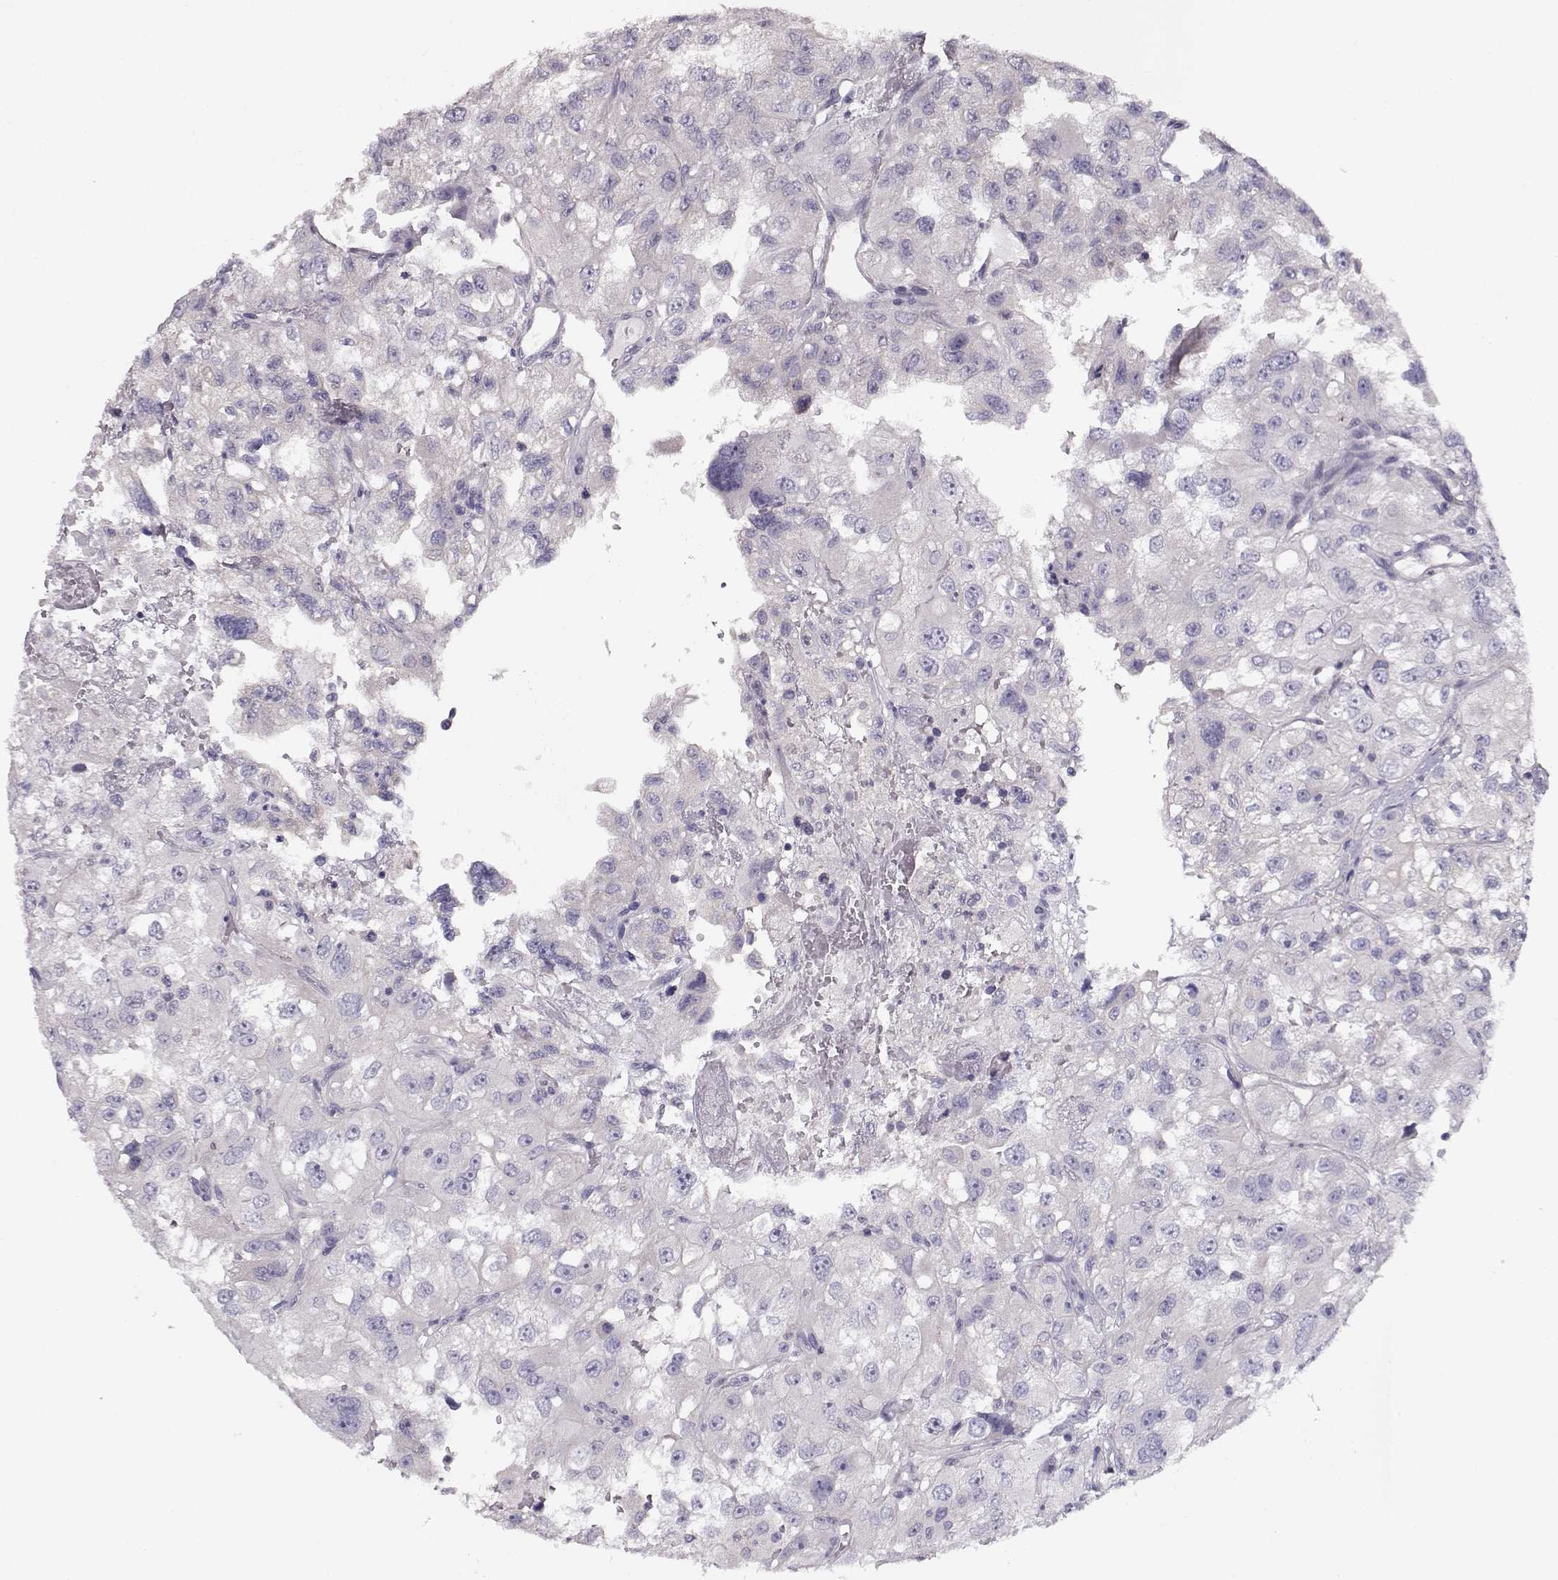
{"staining": {"intensity": "negative", "quantity": "none", "location": "none"}, "tissue": "renal cancer", "cell_type": "Tumor cells", "image_type": "cancer", "snomed": [{"axis": "morphology", "description": "Adenocarcinoma, NOS"}, {"axis": "topography", "description": "Kidney"}], "caption": "DAB (3,3'-diaminobenzidine) immunohistochemical staining of human adenocarcinoma (renal) shows no significant expression in tumor cells.", "gene": "GRK1", "patient": {"sex": "male", "age": 64}}